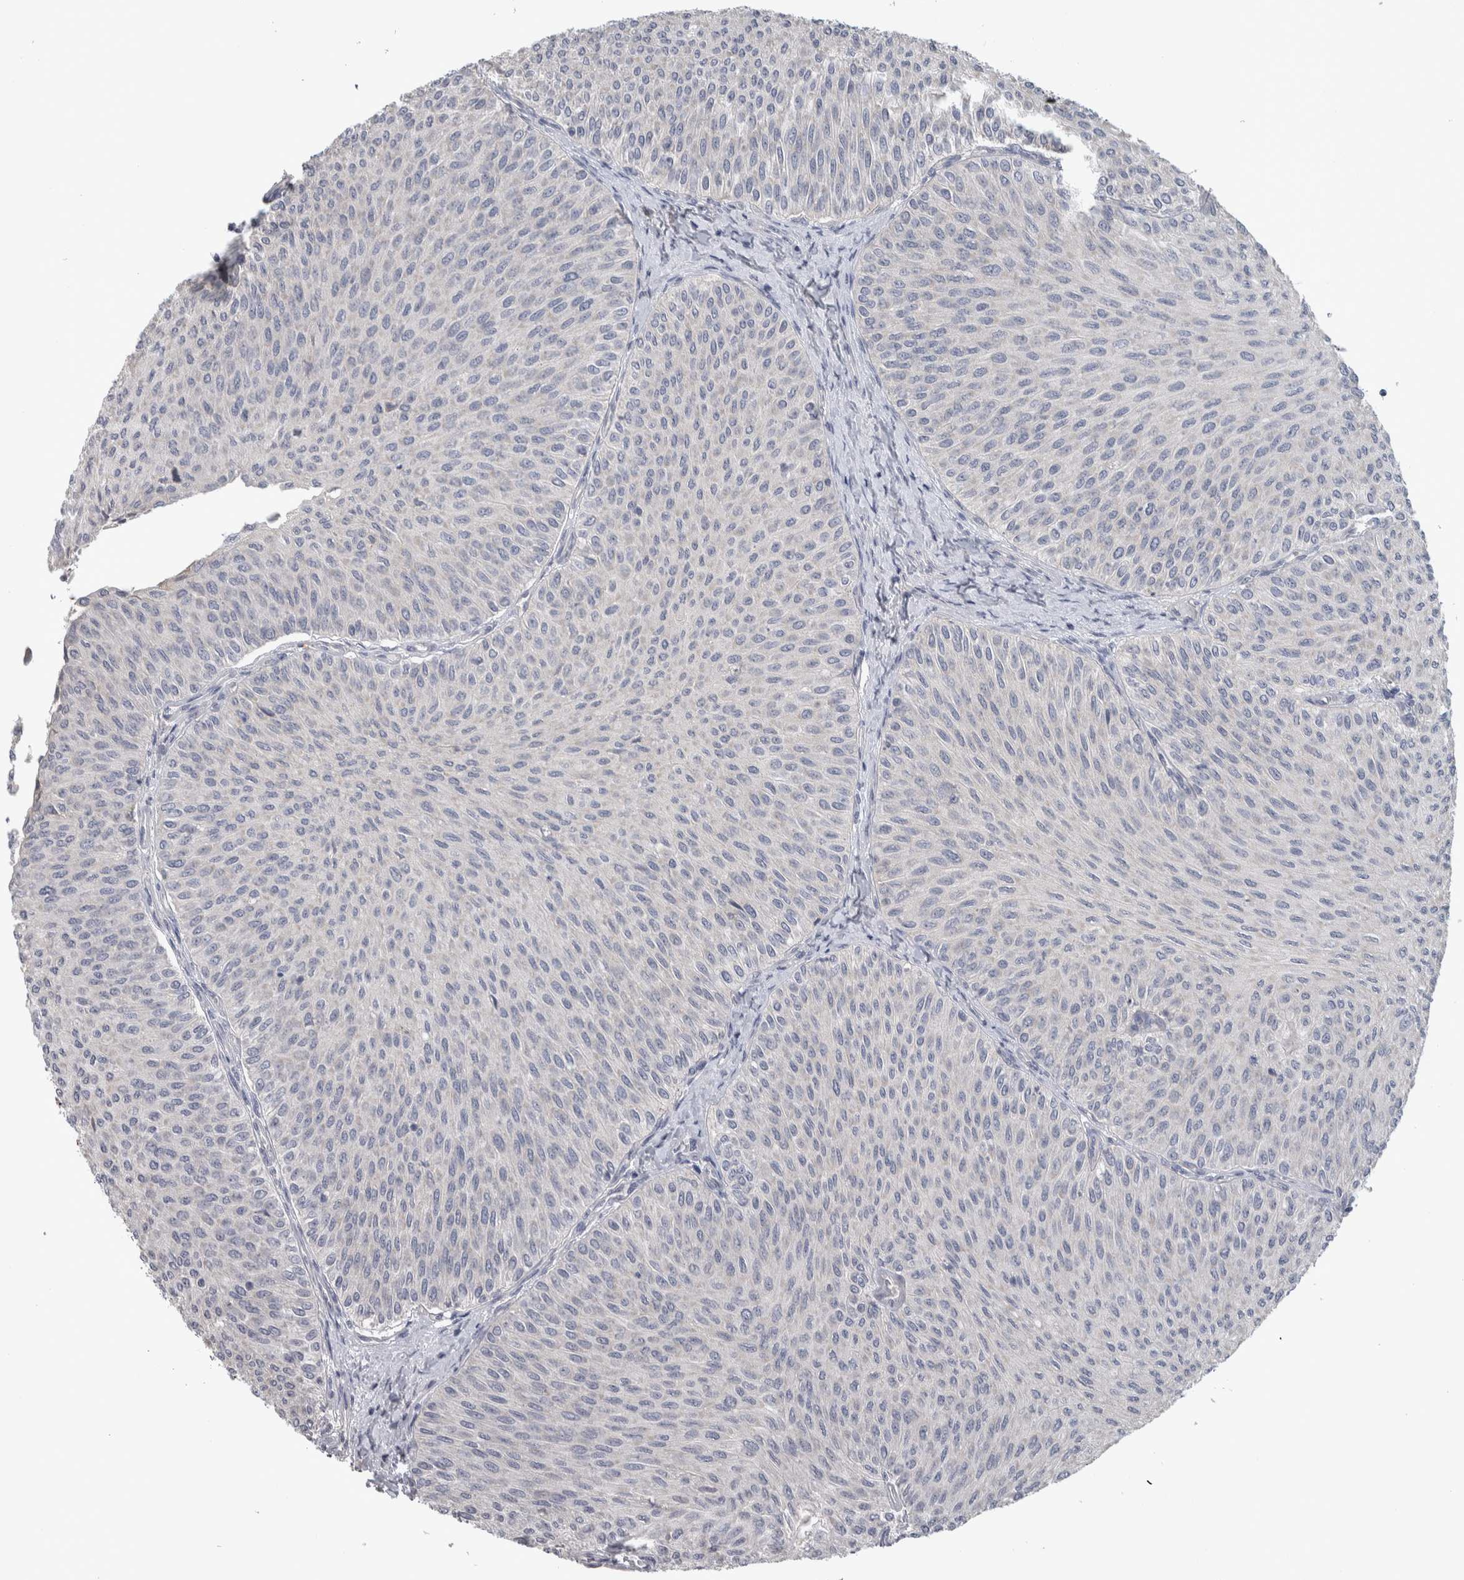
{"staining": {"intensity": "weak", "quantity": "25%-75%", "location": "cytoplasmic/membranous"}, "tissue": "urothelial cancer", "cell_type": "Tumor cells", "image_type": "cancer", "snomed": [{"axis": "morphology", "description": "Urothelial carcinoma, Low grade"}, {"axis": "topography", "description": "Urinary bladder"}], "caption": "DAB immunohistochemical staining of human urothelial cancer reveals weak cytoplasmic/membranous protein positivity in approximately 25%-75% of tumor cells.", "gene": "NFKB2", "patient": {"sex": "male", "age": 78}}